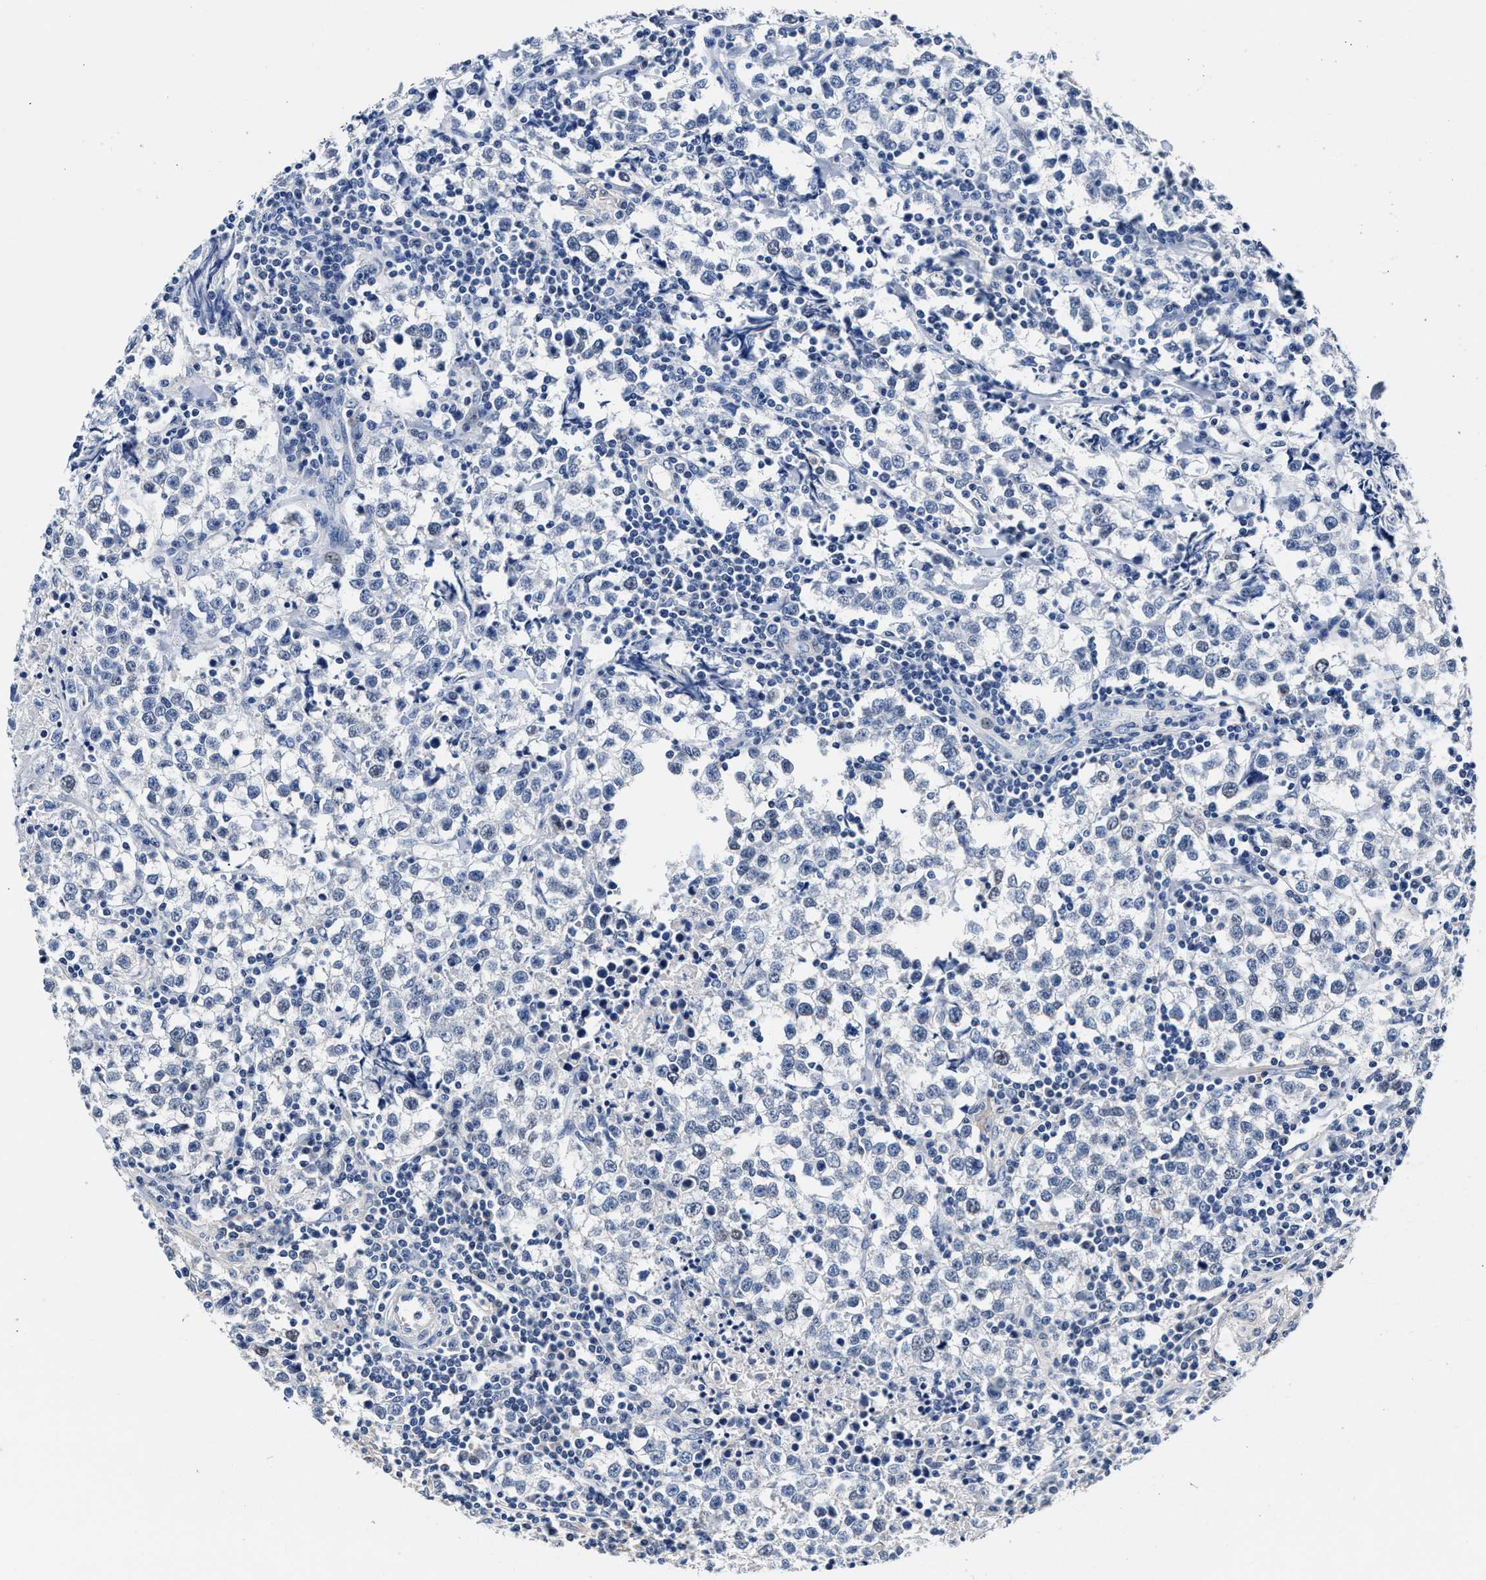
{"staining": {"intensity": "negative", "quantity": "none", "location": "none"}, "tissue": "testis cancer", "cell_type": "Tumor cells", "image_type": "cancer", "snomed": [{"axis": "morphology", "description": "Seminoma, NOS"}, {"axis": "morphology", "description": "Carcinoma, Embryonal, NOS"}, {"axis": "topography", "description": "Testis"}], "caption": "An immunohistochemistry micrograph of testis cancer is shown. There is no staining in tumor cells of testis cancer.", "gene": "GSTM1", "patient": {"sex": "male", "age": 36}}